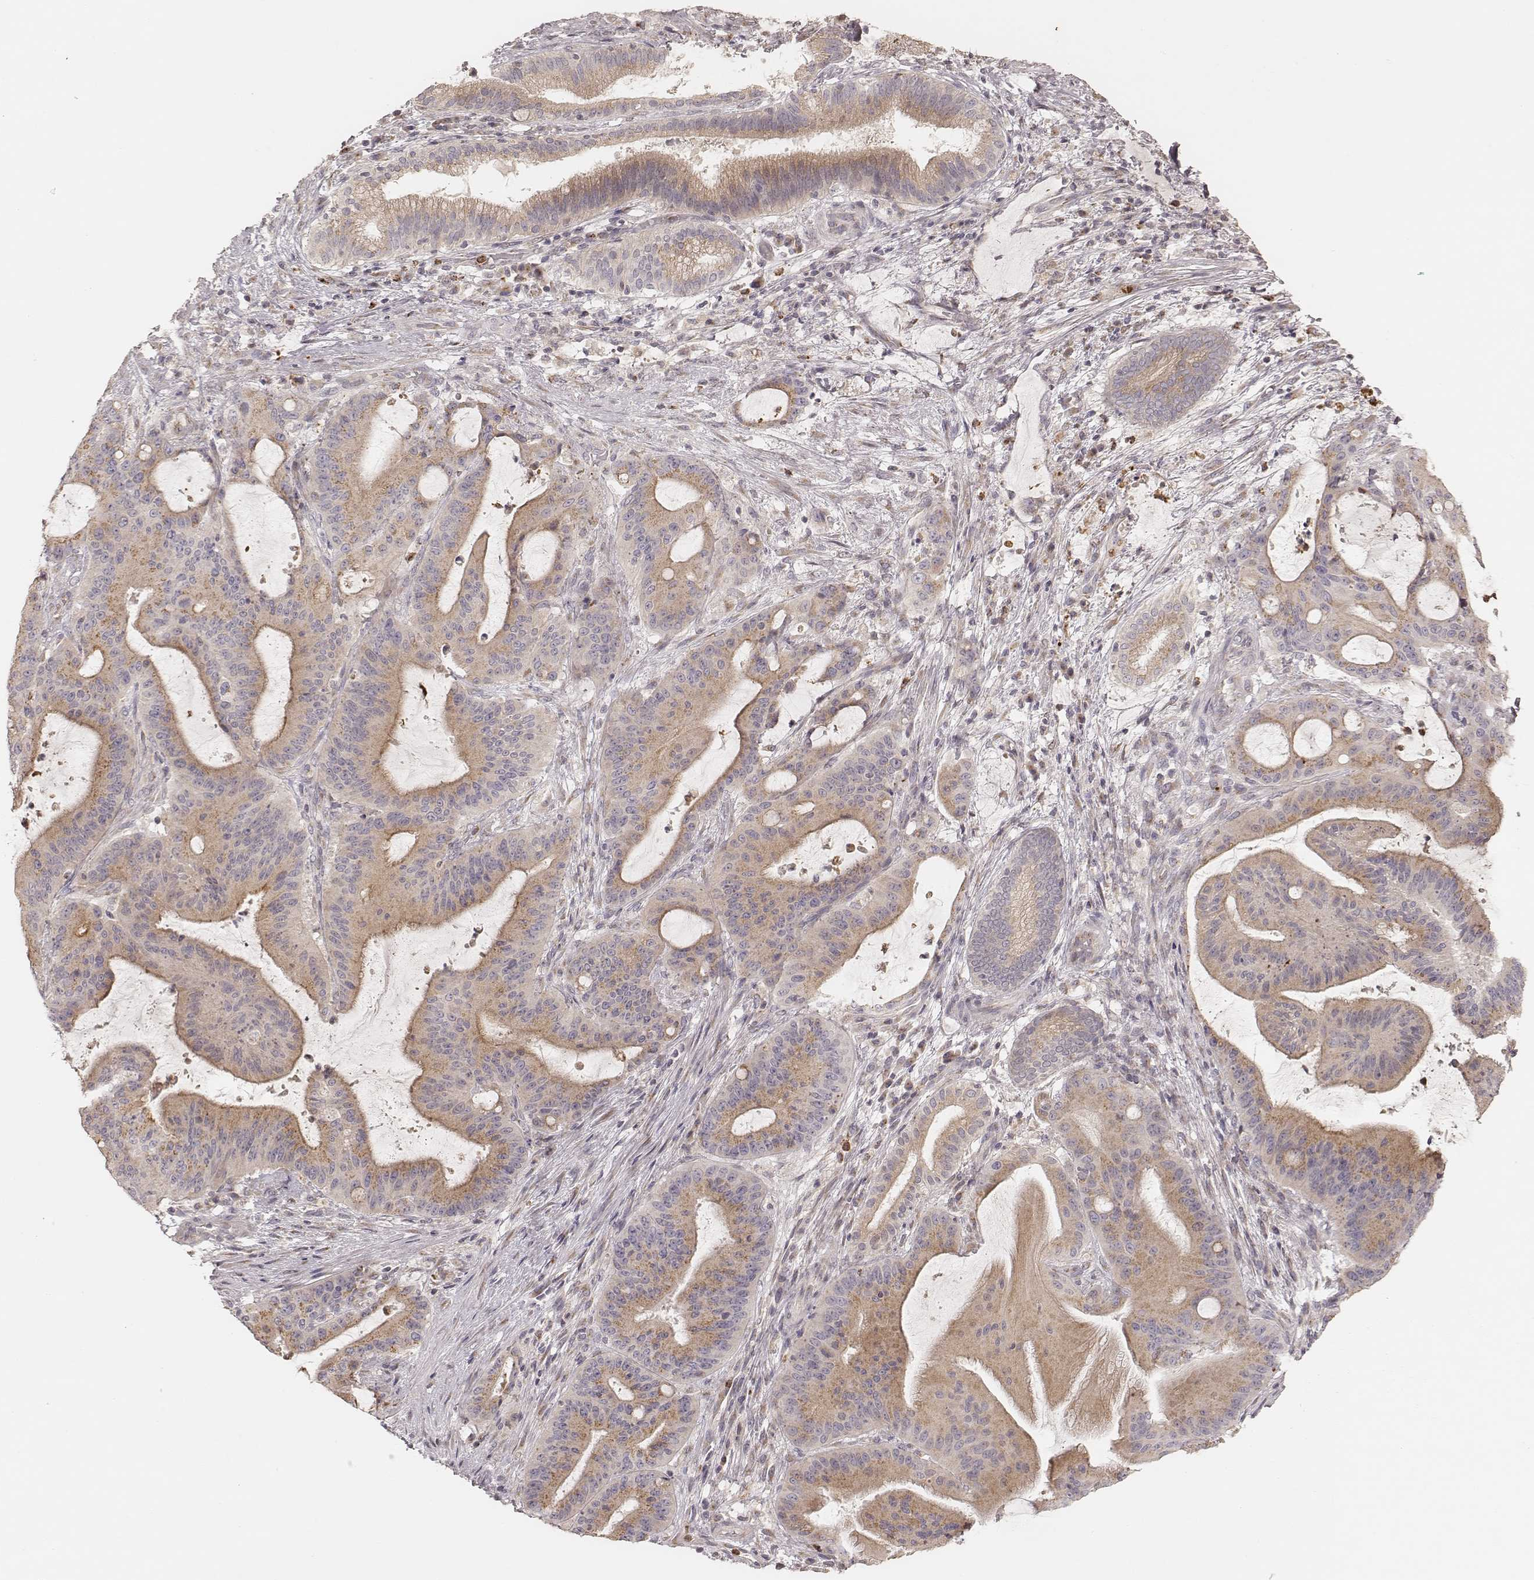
{"staining": {"intensity": "weak", "quantity": ">75%", "location": "cytoplasmic/membranous"}, "tissue": "liver cancer", "cell_type": "Tumor cells", "image_type": "cancer", "snomed": [{"axis": "morphology", "description": "Cholangiocarcinoma"}, {"axis": "topography", "description": "Liver"}], "caption": "DAB immunohistochemical staining of liver cholangiocarcinoma shows weak cytoplasmic/membranous protein expression in approximately >75% of tumor cells.", "gene": "ABCA7", "patient": {"sex": "female", "age": 73}}